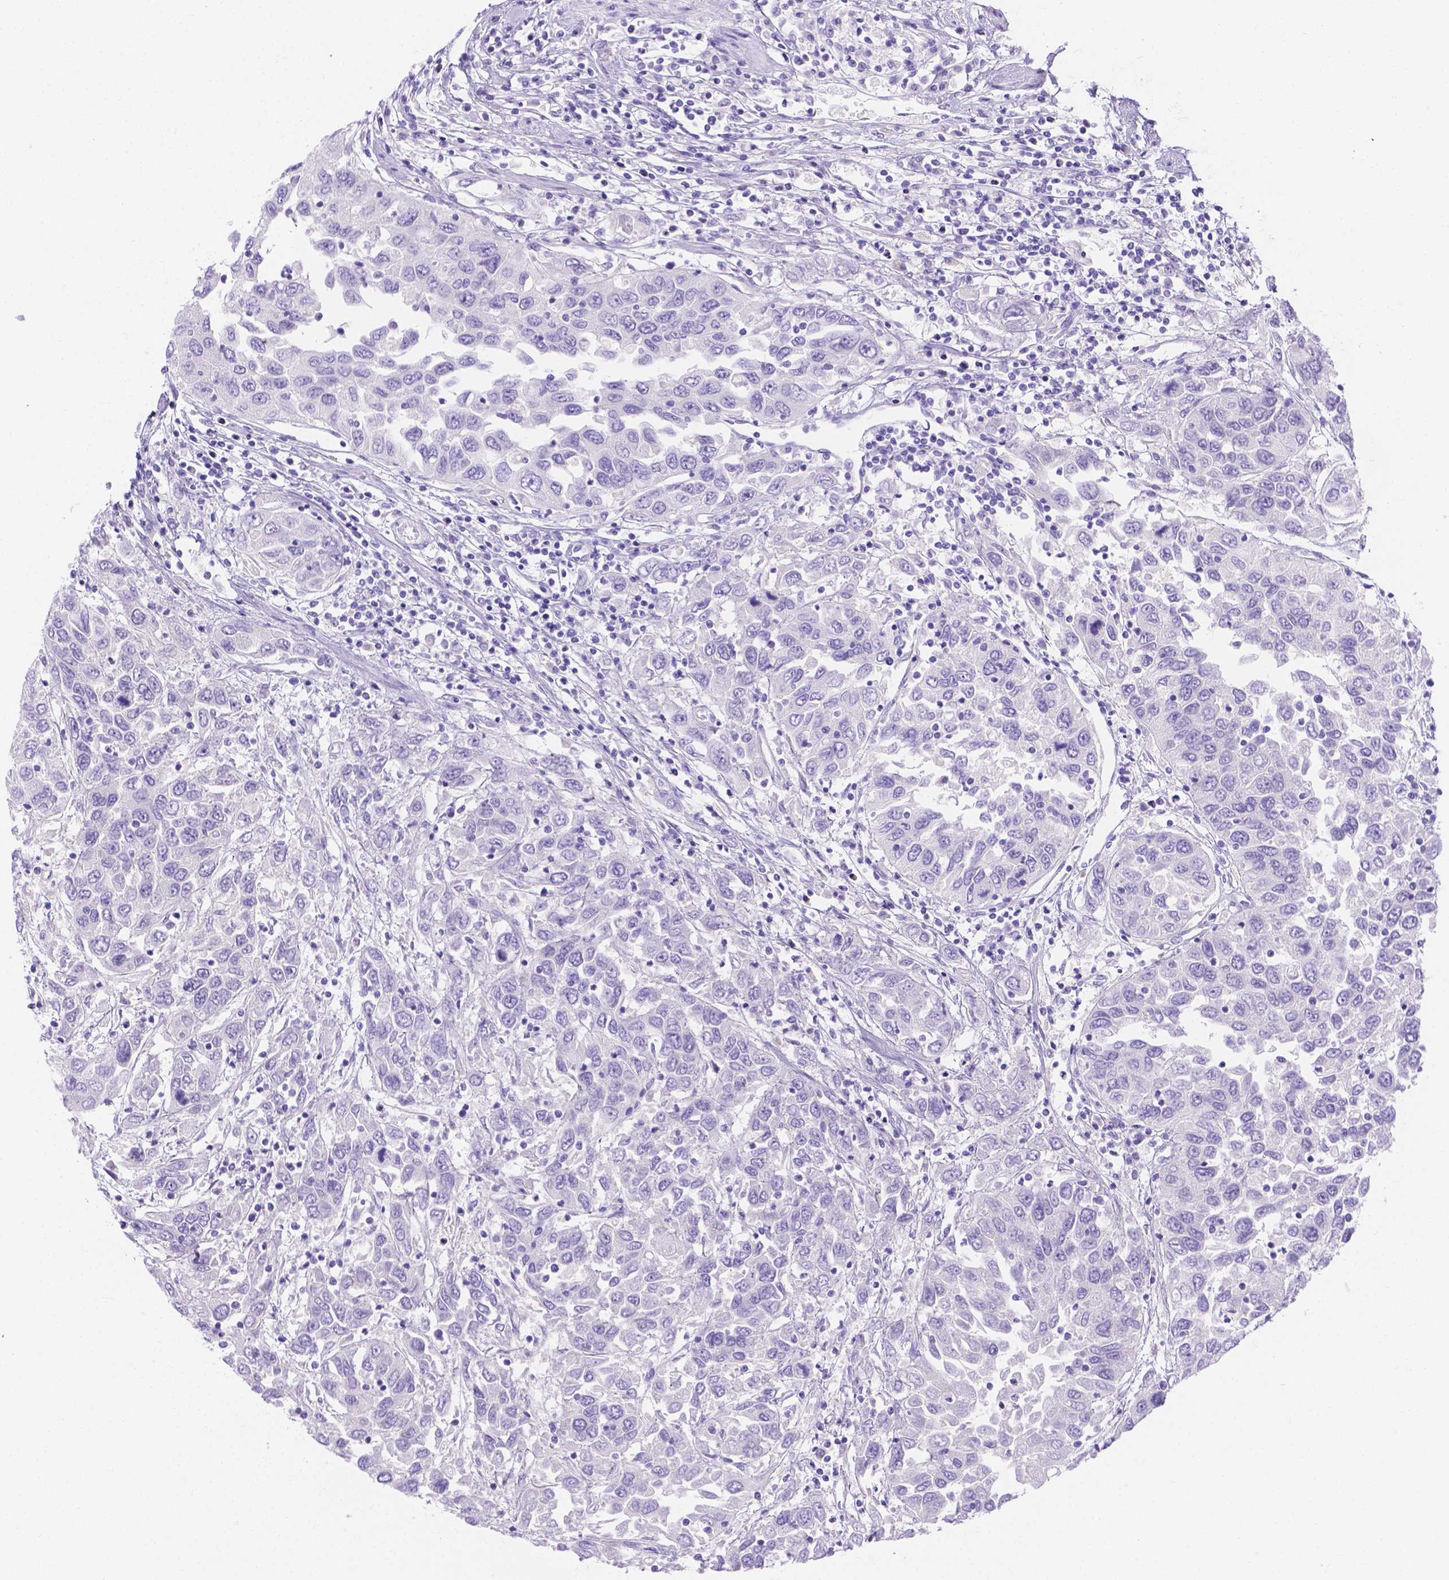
{"staining": {"intensity": "negative", "quantity": "none", "location": "none"}, "tissue": "urothelial cancer", "cell_type": "Tumor cells", "image_type": "cancer", "snomed": [{"axis": "morphology", "description": "Urothelial carcinoma, High grade"}, {"axis": "topography", "description": "Urinary bladder"}], "caption": "Immunohistochemistry photomicrograph of urothelial carcinoma (high-grade) stained for a protein (brown), which shows no positivity in tumor cells.", "gene": "MLN", "patient": {"sex": "male", "age": 76}}